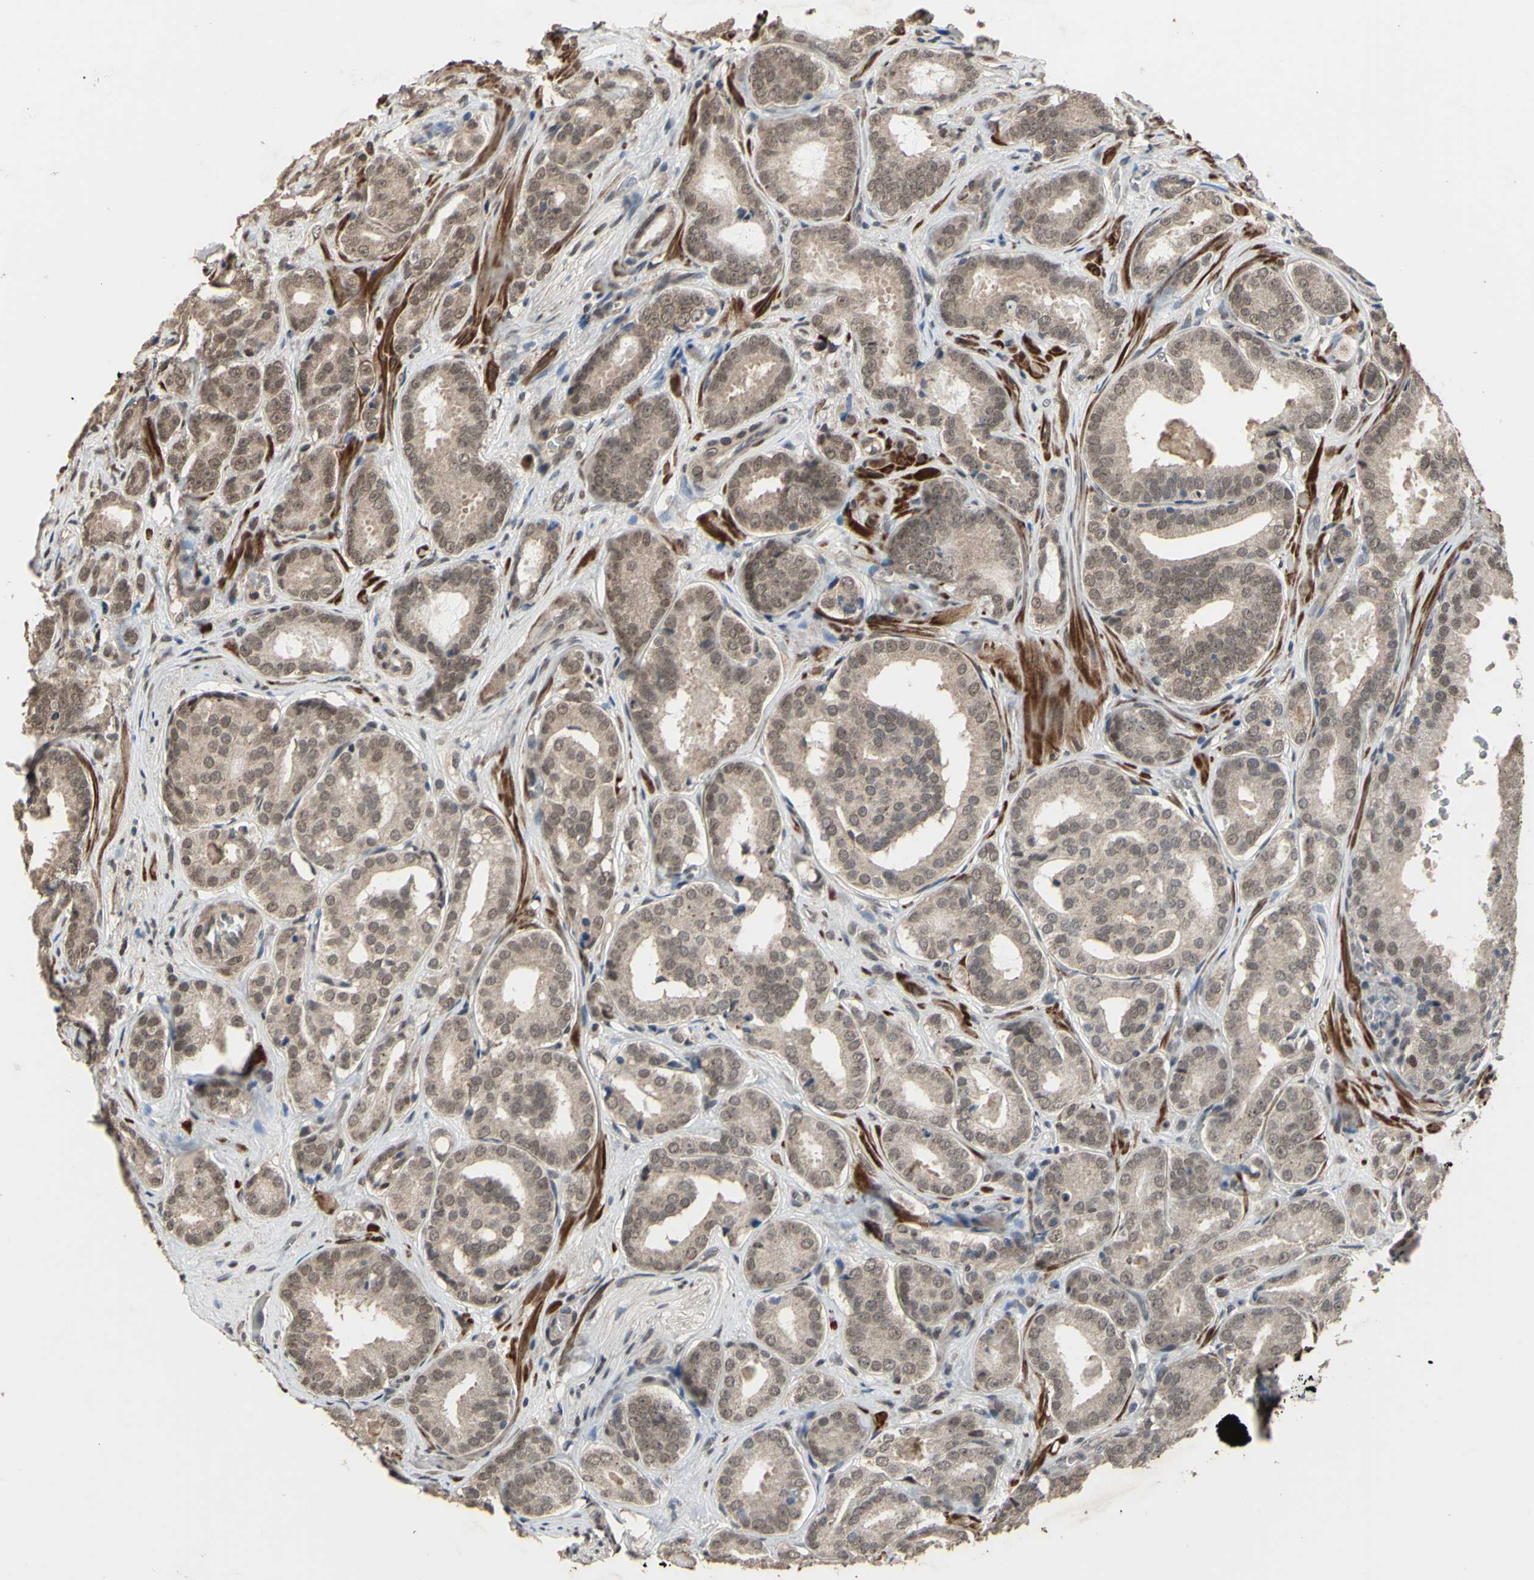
{"staining": {"intensity": "weak", "quantity": ">75%", "location": "cytoplasmic/membranous,nuclear"}, "tissue": "prostate cancer", "cell_type": "Tumor cells", "image_type": "cancer", "snomed": [{"axis": "morphology", "description": "Adenocarcinoma, High grade"}, {"axis": "topography", "description": "Prostate"}], "caption": "An image of high-grade adenocarcinoma (prostate) stained for a protein reveals weak cytoplasmic/membranous and nuclear brown staining in tumor cells.", "gene": "ZNF174", "patient": {"sex": "male", "age": 64}}